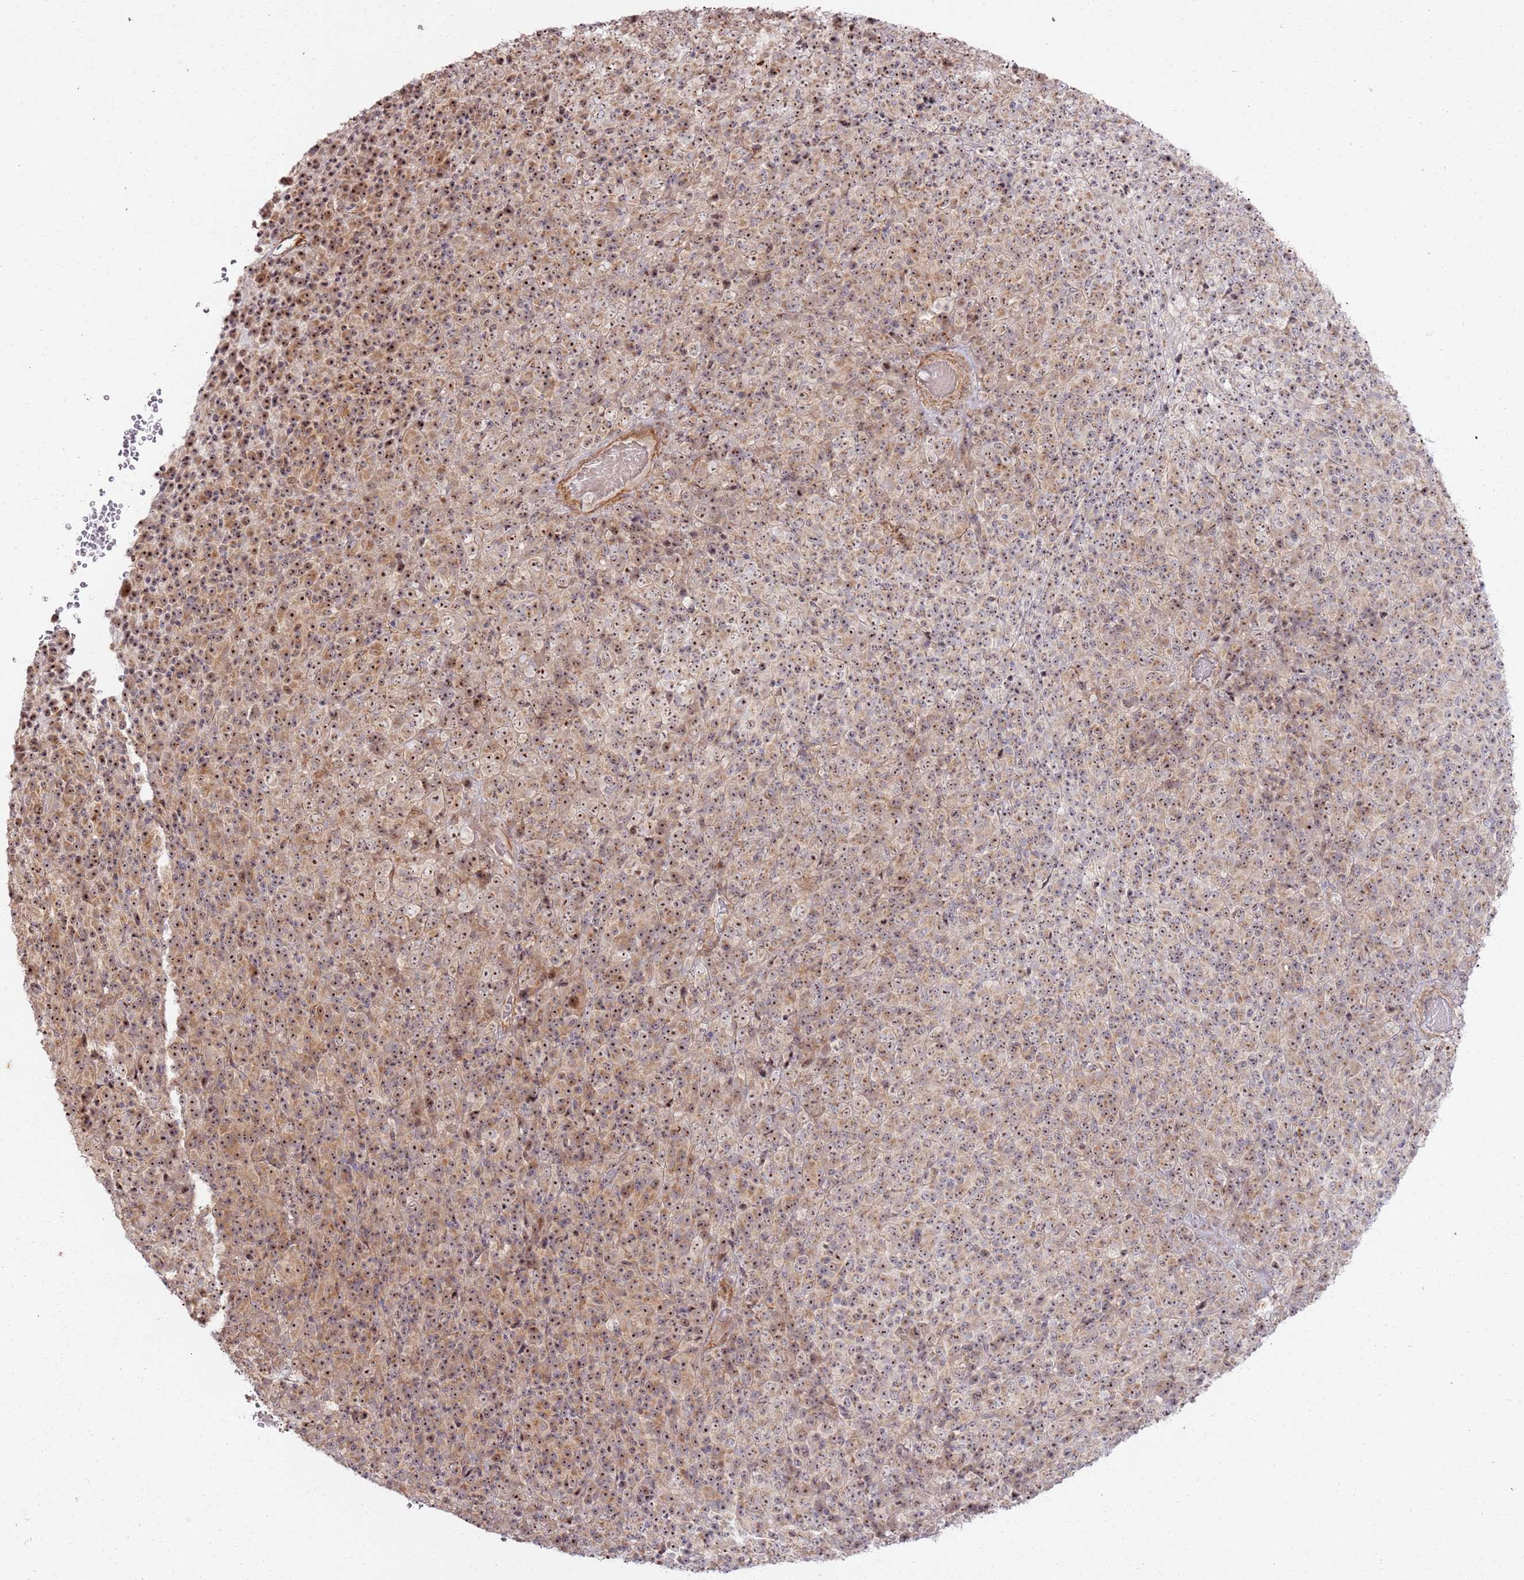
{"staining": {"intensity": "moderate", "quantity": ">75%", "location": "nuclear"}, "tissue": "melanoma", "cell_type": "Tumor cells", "image_type": "cancer", "snomed": [{"axis": "morphology", "description": "Malignant melanoma, Metastatic site"}, {"axis": "topography", "description": "Brain"}], "caption": "The micrograph exhibits a brown stain indicating the presence of a protein in the nuclear of tumor cells in malignant melanoma (metastatic site). (brown staining indicates protein expression, while blue staining denotes nuclei).", "gene": "CNPY1", "patient": {"sex": "female", "age": 56}}